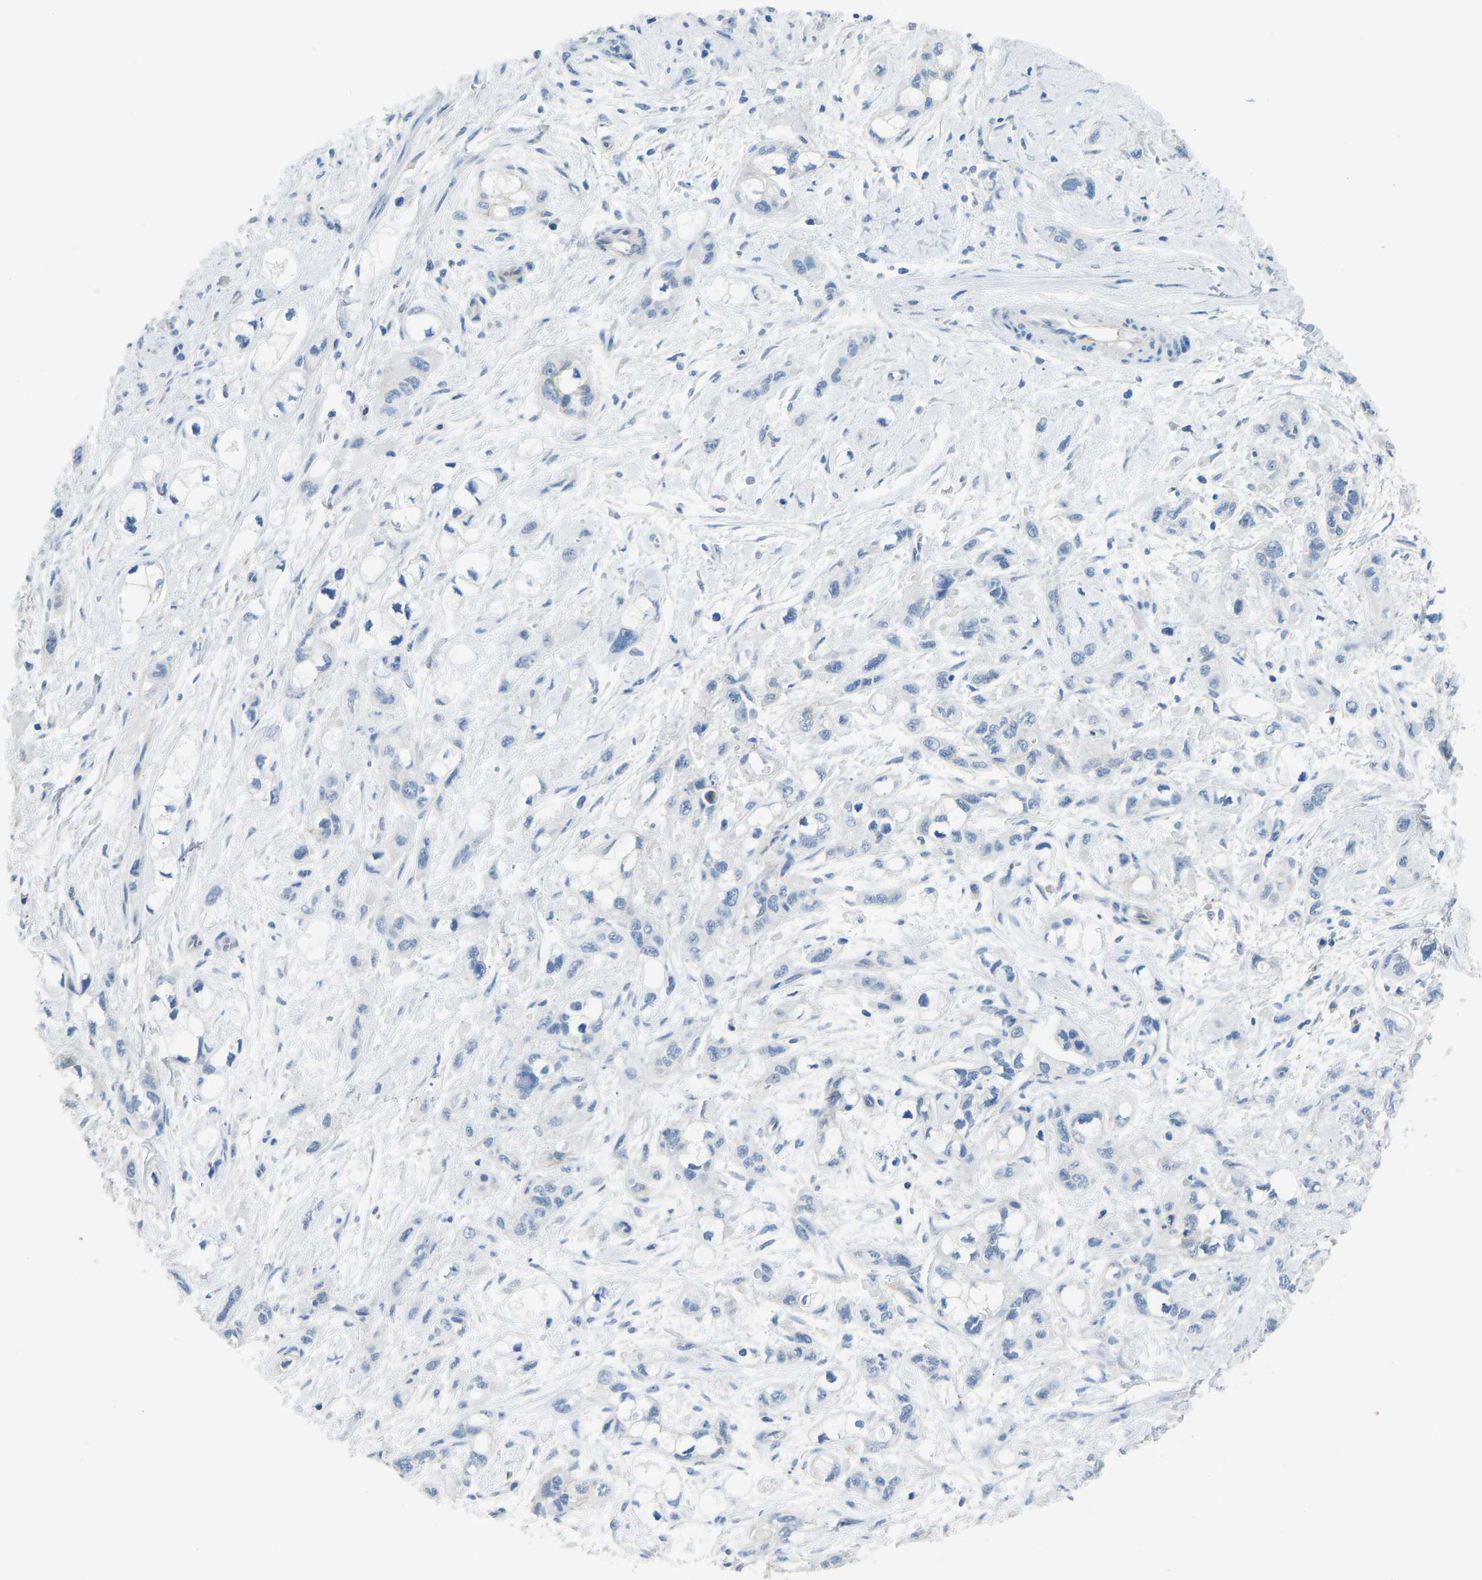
{"staining": {"intensity": "negative", "quantity": "none", "location": "none"}, "tissue": "pancreatic cancer", "cell_type": "Tumor cells", "image_type": "cancer", "snomed": [{"axis": "morphology", "description": "Adenocarcinoma, NOS"}, {"axis": "topography", "description": "Pancreas"}], "caption": "DAB immunohistochemical staining of human pancreatic cancer (adenocarcinoma) demonstrates no significant expression in tumor cells.", "gene": "ATP1A1", "patient": {"sex": "male", "age": 74}}